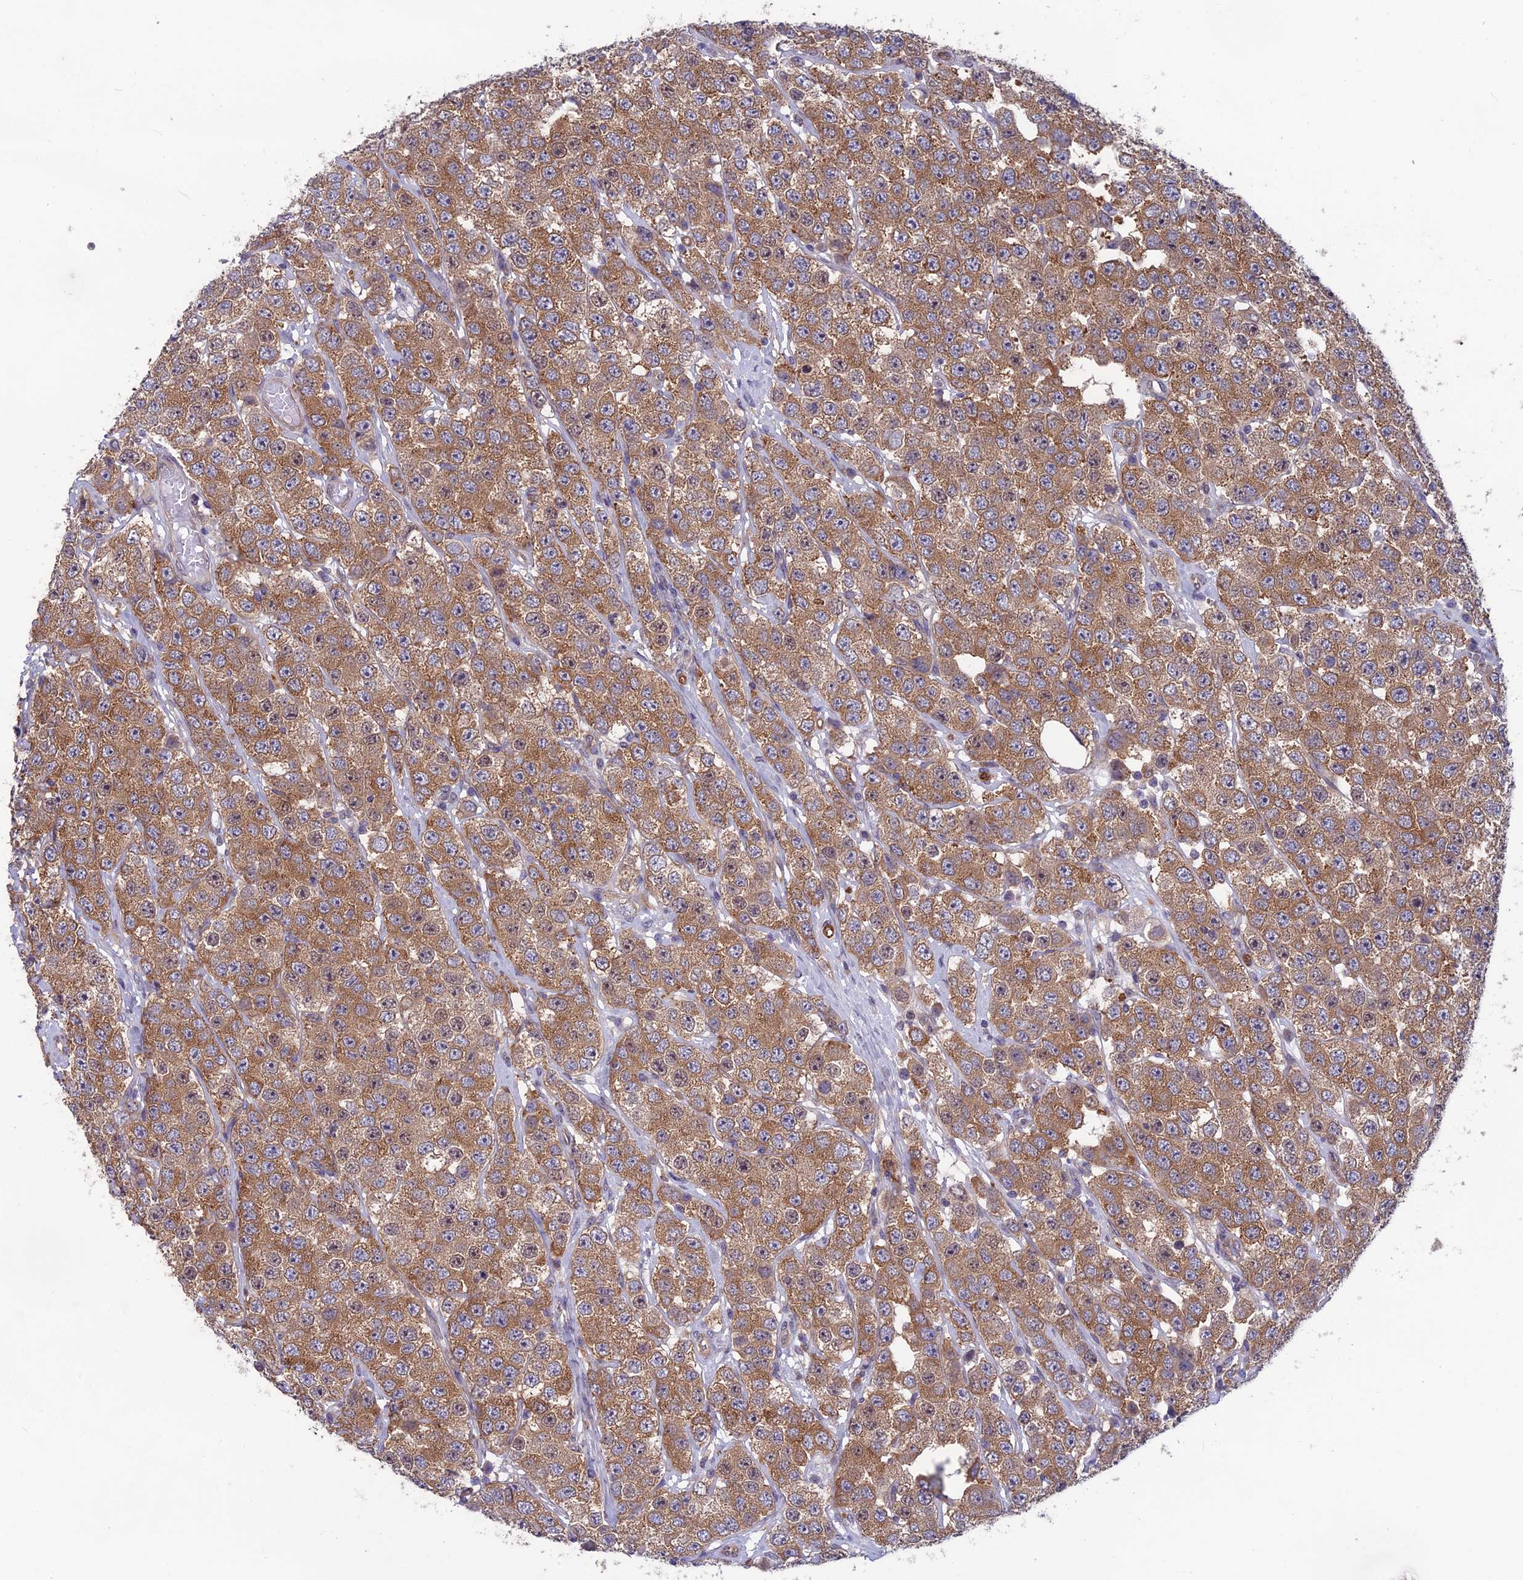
{"staining": {"intensity": "moderate", "quantity": ">75%", "location": "cytoplasmic/membranous"}, "tissue": "testis cancer", "cell_type": "Tumor cells", "image_type": "cancer", "snomed": [{"axis": "morphology", "description": "Seminoma, NOS"}, {"axis": "topography", "description": "Testis"}], "caption": "Immunohistochemistry (IHC) of testis seminoma shows medium levels of moderate cytoplasmic/membranous positivity in about >75% of tumor cells.", "gene": "MAST2", "patient": {"sex": "male", "age": 28}}